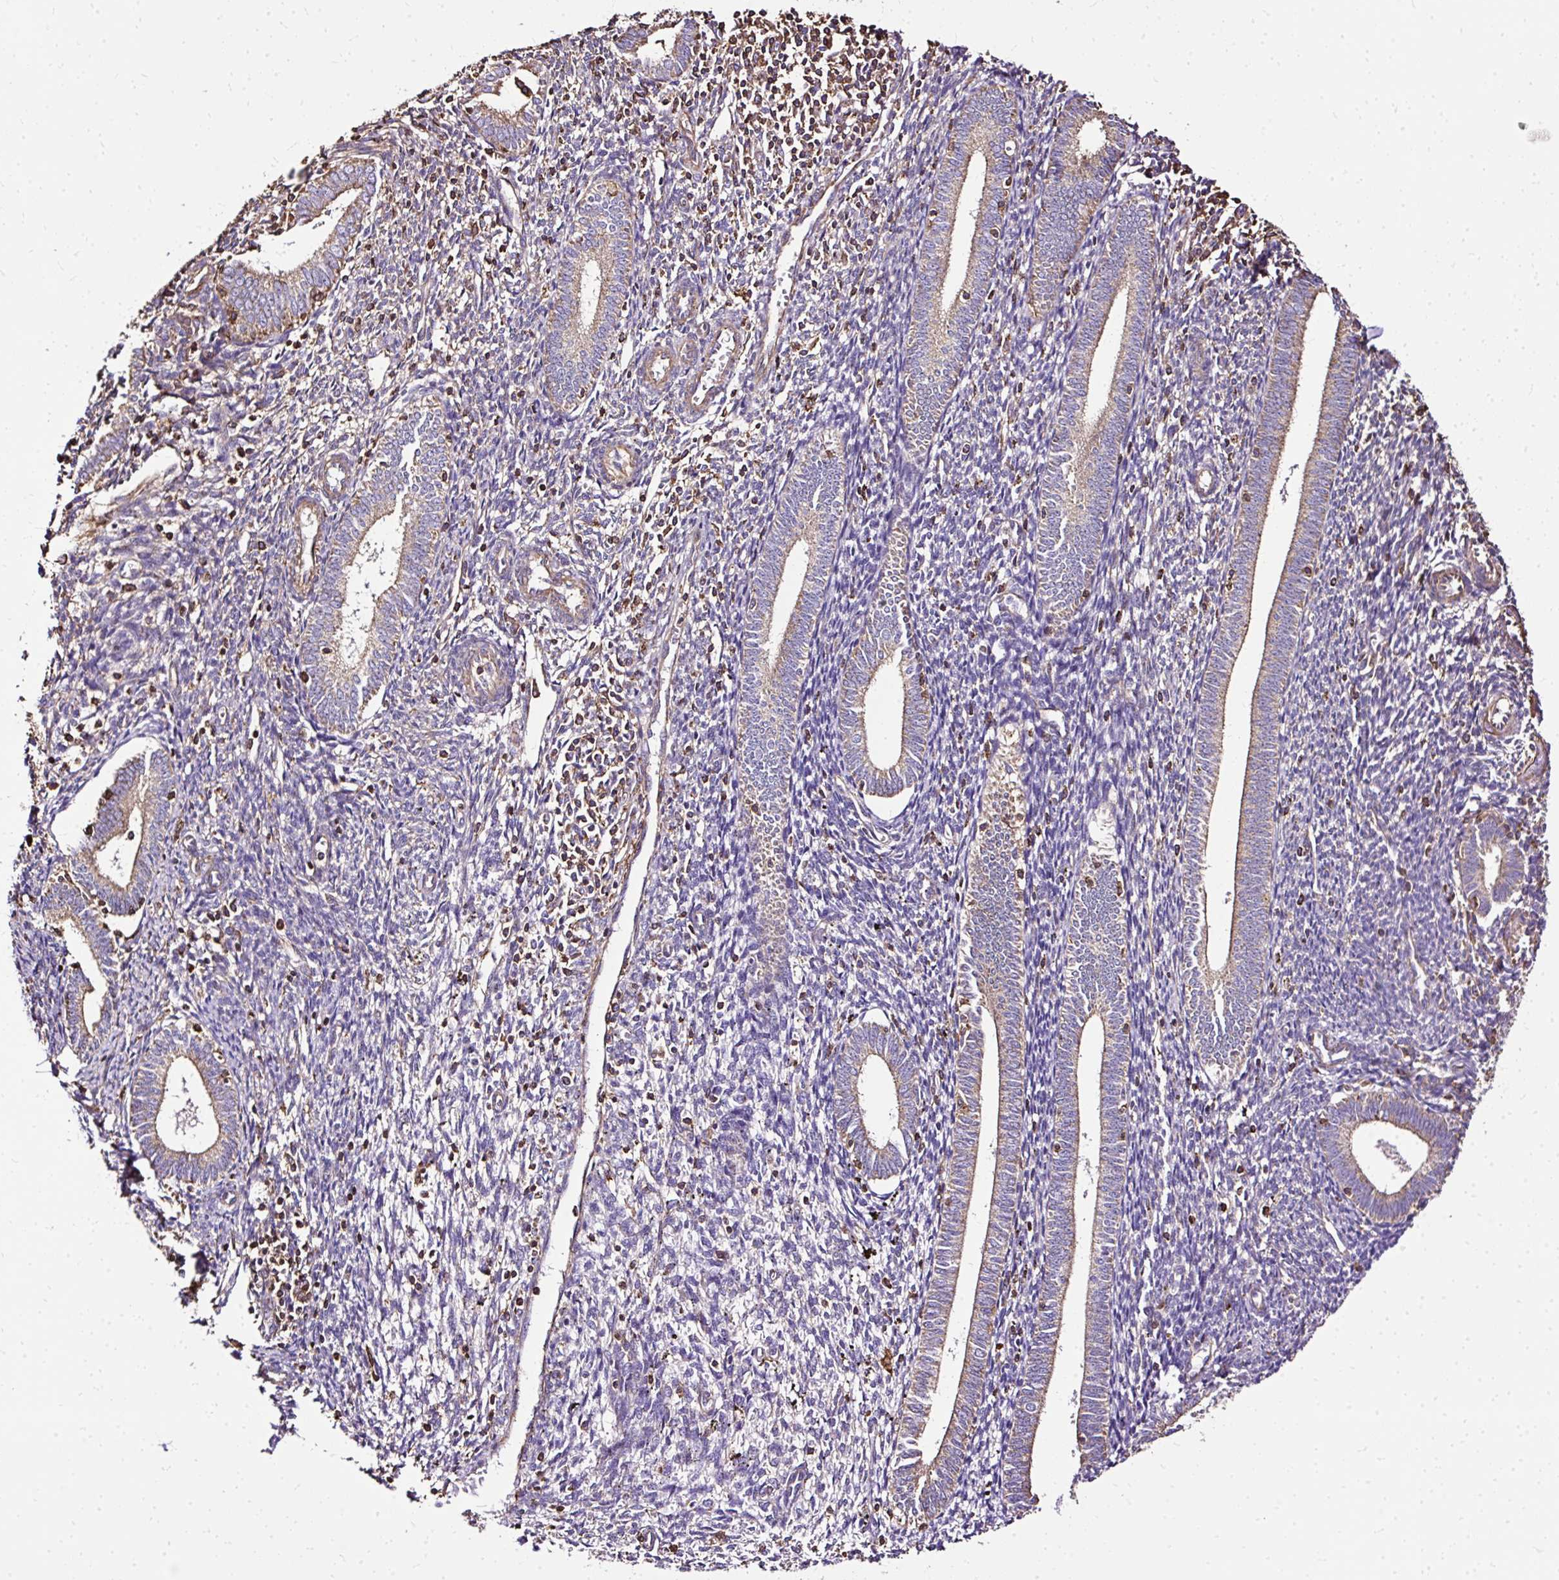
{"staining": {"intensity": "moderate", "quantity": "25%-75%", "location": "cytoplasmic/membranous"}, "tissue": "endometrium", "cell_type": "Cells in endometrial stroma", "image_type": "normal", "snomed": [{"axis": "morphology", "description": "Normal tissue, NOS"}, {"axis": "topography", "description": "Endometrium"}], "caption": "Approximately 25%-75% of cells in endometrial stroma in normal endometrium display moderate cytoplasmic/membranous protein expression as visualized by brown immunohistochemical staining.", "gene": "KLHL11", "patient": {"sex": "female", "age": 41}}